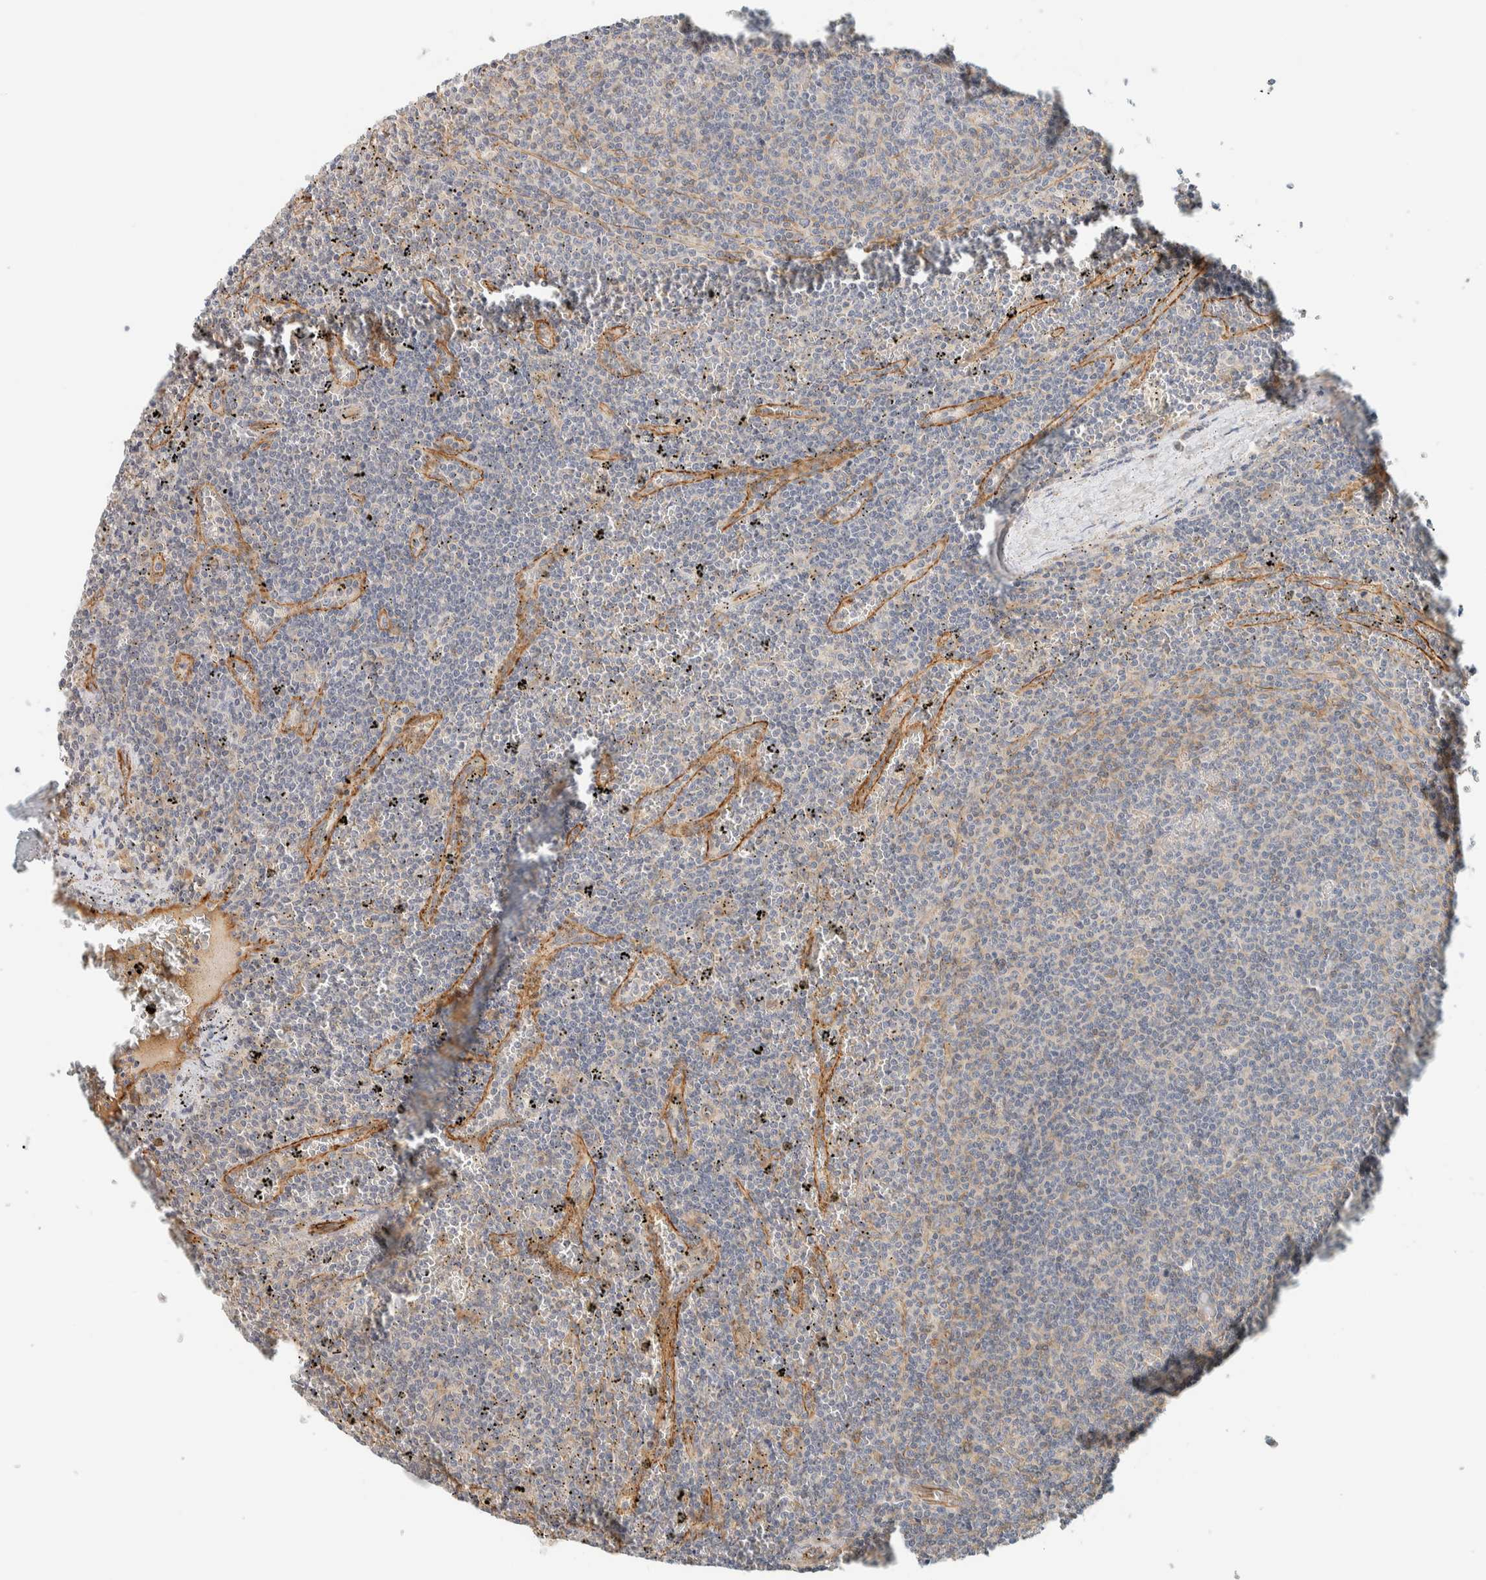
{"staining": {"intensity": "negative", "quantity": "none", "location": "none"}, "tissue": "lymphoma", "cell_type": "Tumor cells", "image_type": "cancer", "snomed": [{"axis": "morphology", "description": "Malignant lymphoma, non-Hodgkin's type, Low grade"}, {"axis": "topography", "description": "Spleen"}], "caption": "Malignant lymphoma, non-Hodgkin's type (low-grade) stained for a protein using immunohistochemistry reveals no positivity tumor cells.", "gene": "LIMA1", "patient": {"sex": "female", "age": 50}}